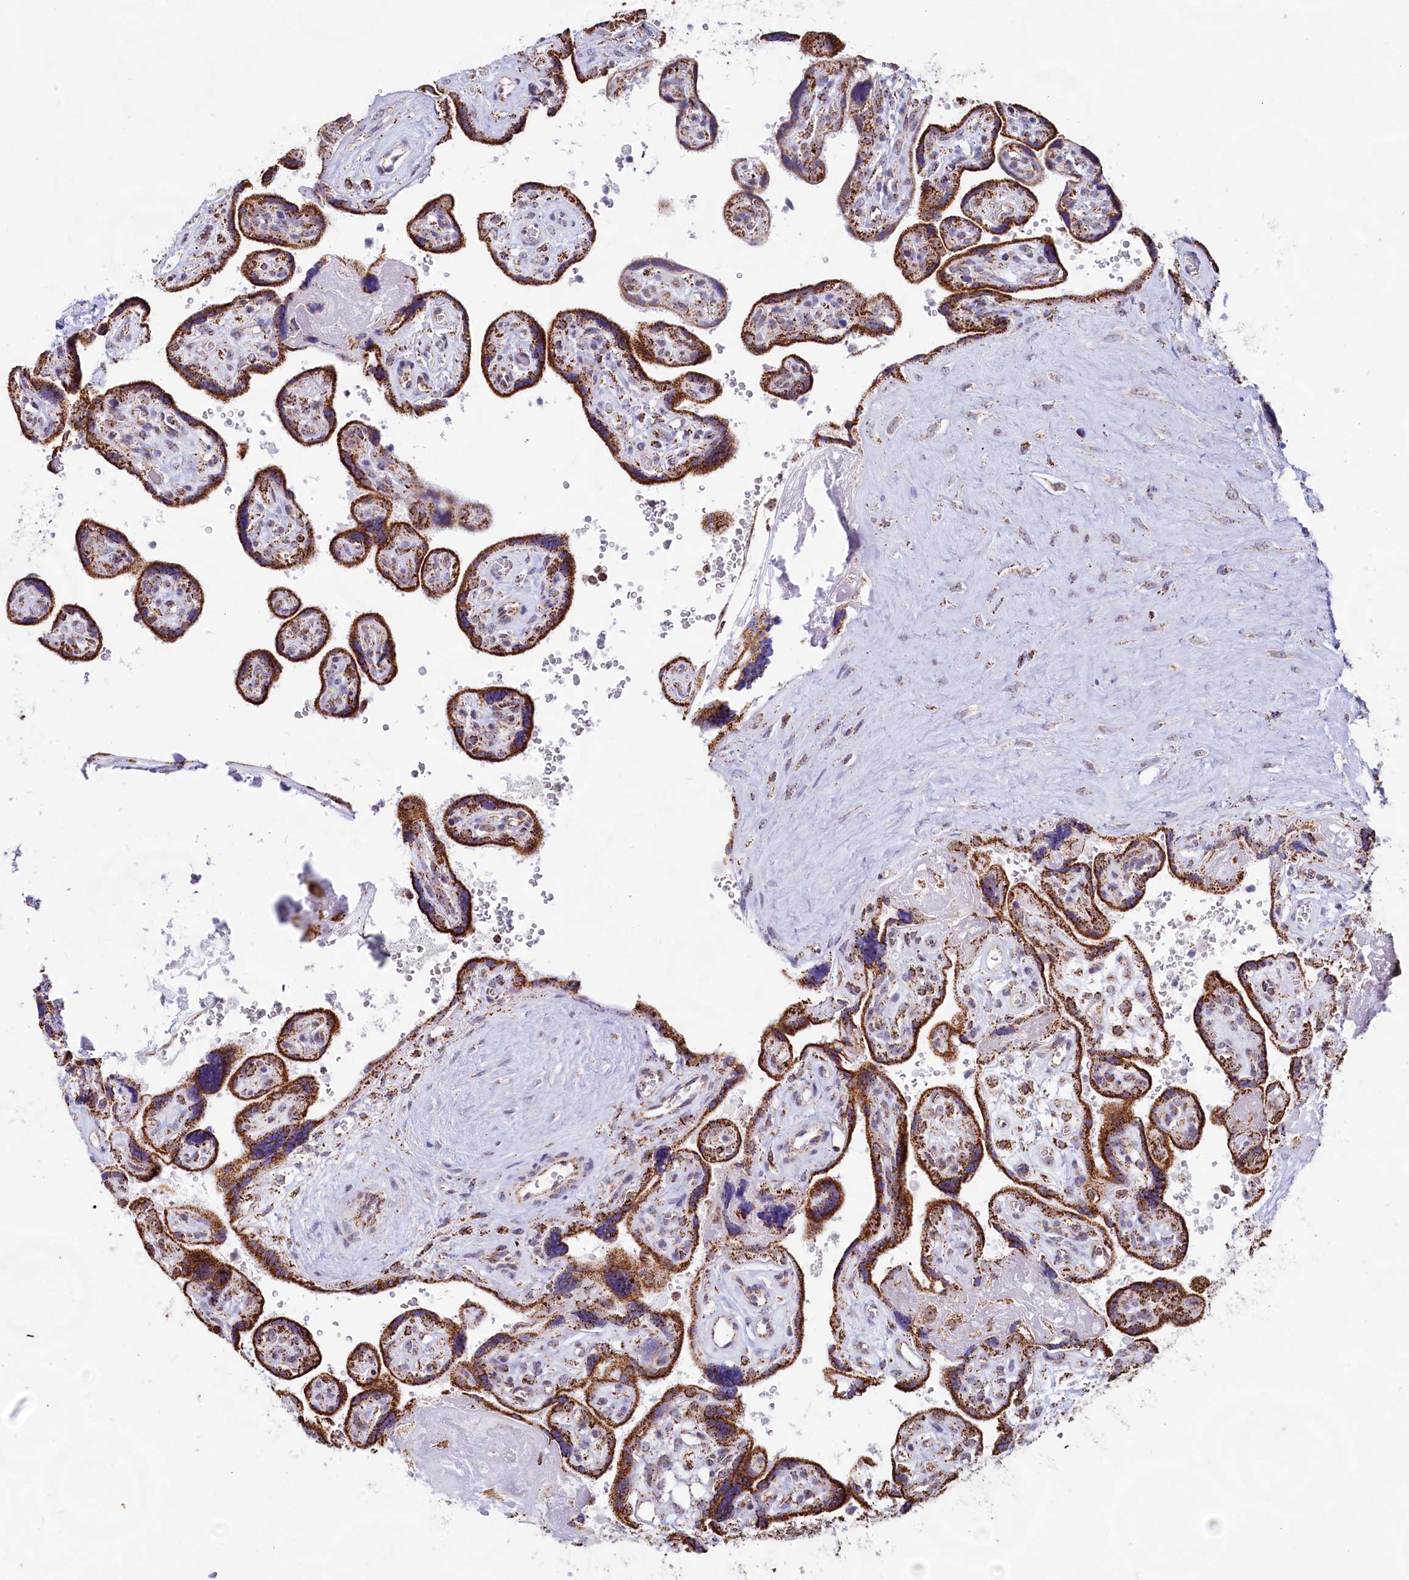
{"staining": {"intensity": "strong", "quantity": ">75%", "location": "cytoplasmic/membranous"}, "tissue": "placenta", "cell_type": "Trophoblastic cells", "image_type": "normal", "snomed": [{"axis": "morphology", "description": "Normal tissue, NOS"}, {"axis": "topography", "description": "Placenta"}], "caption": "Trophoblastic cells display strong cytoplasmic/membranous expression in about >75% of cells in benign placenta.", "gene": "C1D", "patient": {"sex": "female", "age": 39}}